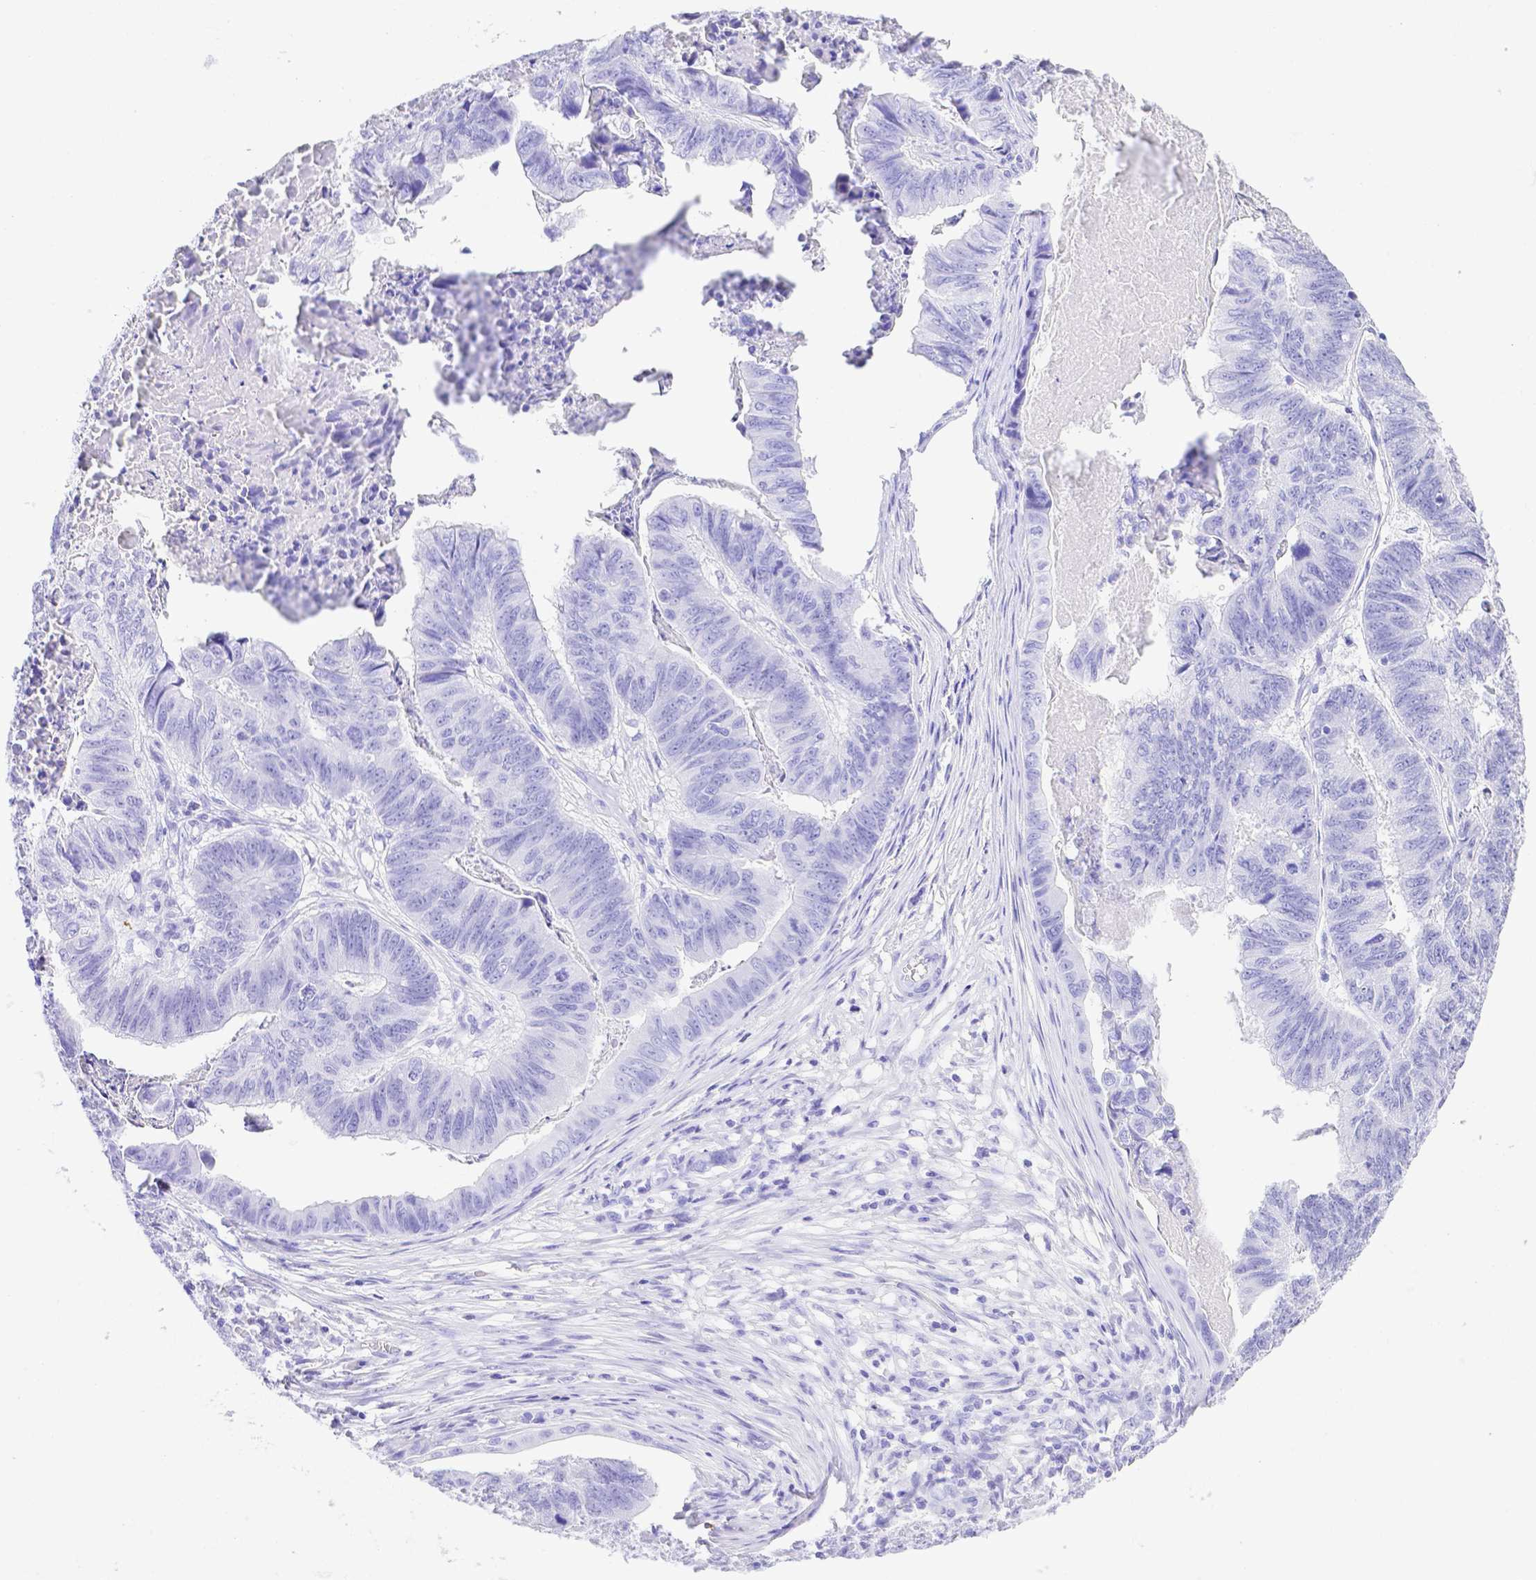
{"staining": {"intensity": "negative", "quantity": "none", "location": "none"}, "tissue": "stomach cancer", "cell_type": "Tumor cells", "image_type": "cancer", "snomed": [{"axis": "morphology", "description": "Adenocarcinoma, NOS"}, {"axis": "topography", "description": "Stomach, lower"}], "caption": "A photomicrograph of human stomach cancer (adenocarcinoma) is negative for staining in tumor cells.", "gene": "SMR3A", "patient": {"sex": "male", "age": 77}}